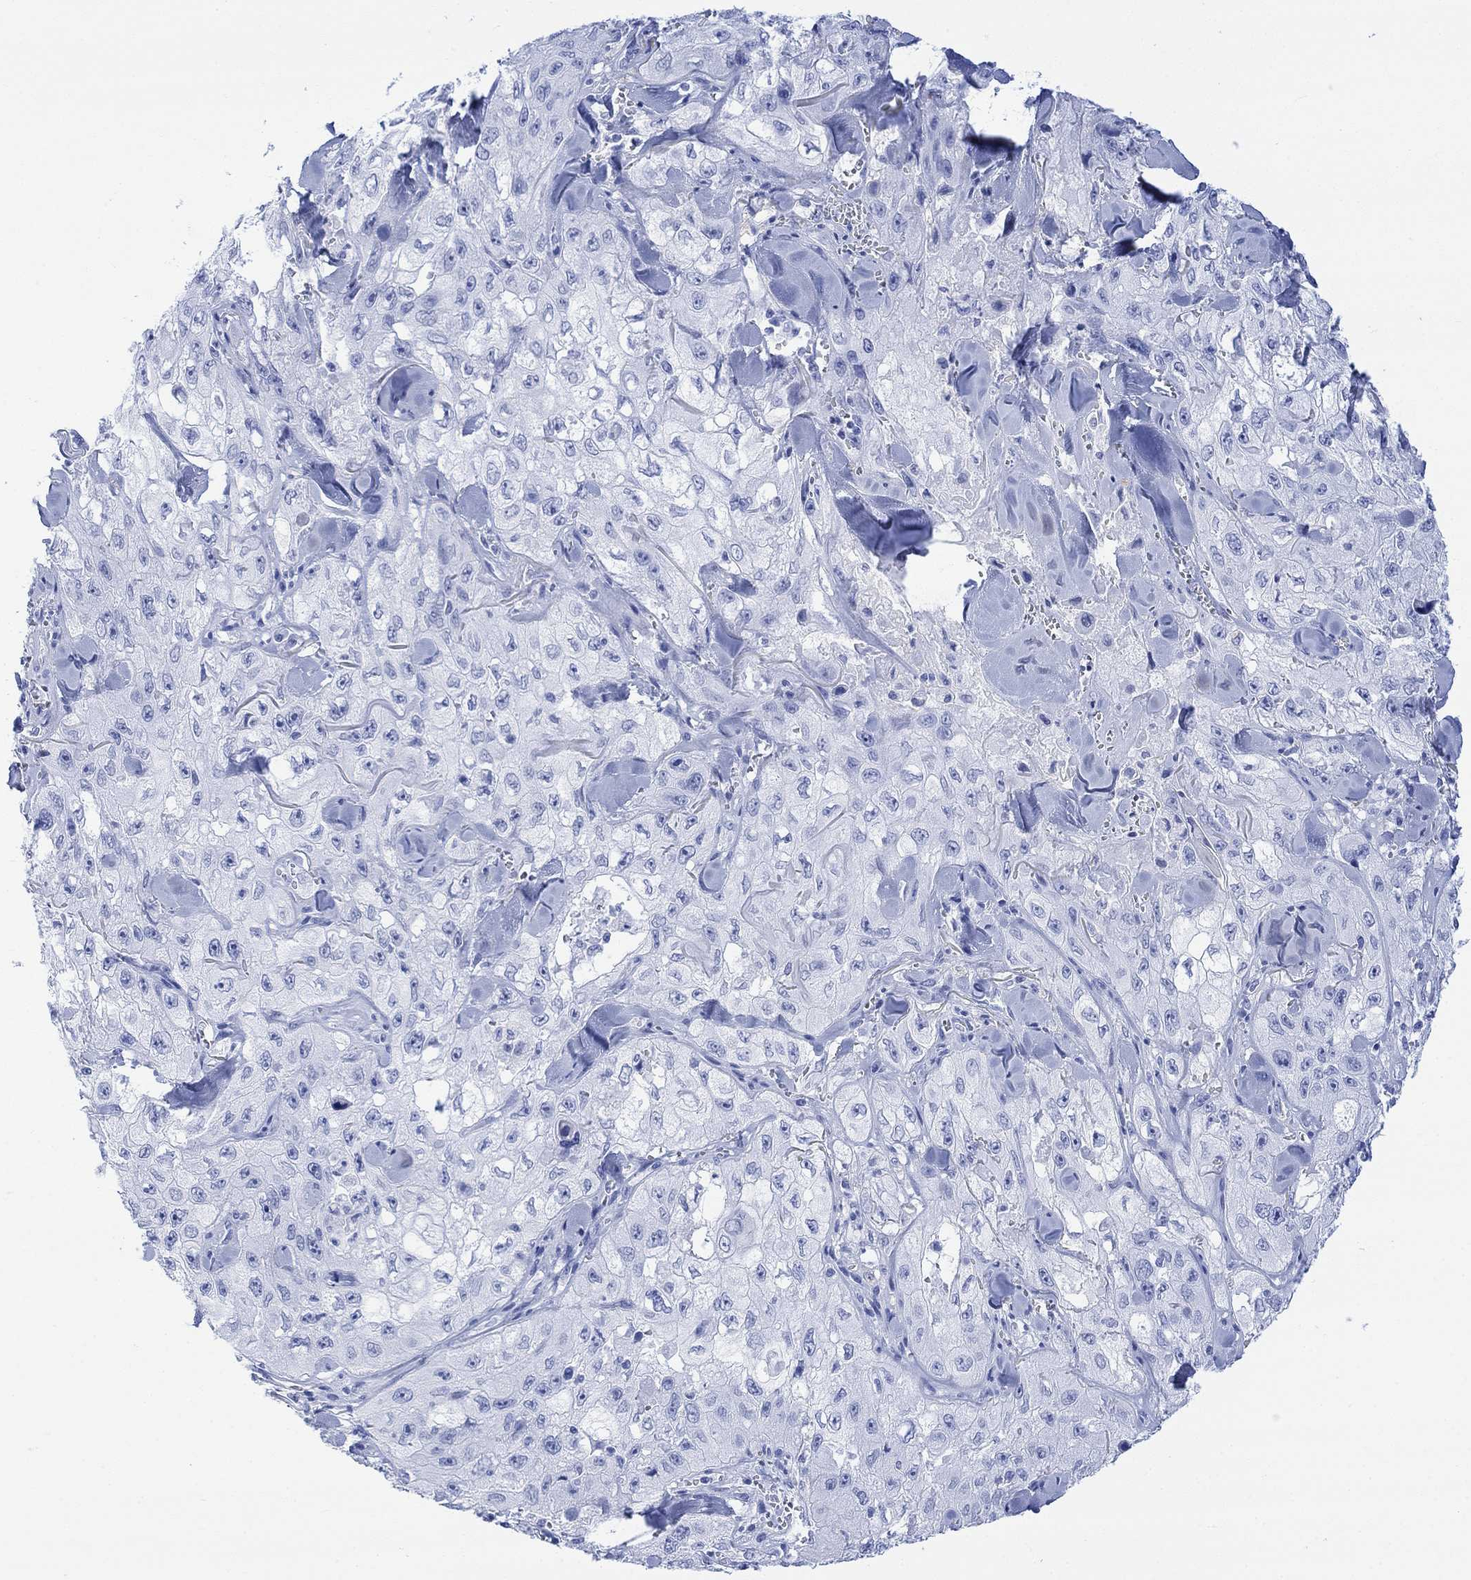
{"staining": {"intensity": "negative", "quantity": "none", "location": "none"}, "tissue": "skin cancer", "cell_type": "Tumor cells", "image_type": "cancer", "snomed": [{"axis": "morphology", "description": "Squamous cell carcinoma, NOS"}, {"axis": "topography", "description": "Skin"}, {"axis": "topography", "description": "Subcutis"}], "caption": "Tumor cells are negative for protein expression in human skin cancer (squamous cell carcinoma). Brightfield microscopy of immunohistochemistry (IHC) stained with DAB (brown) and hematoxylin (blue), captured at high magnification.", "gene": "CELF4", "patient": {"sex": "male", "age": 73}}